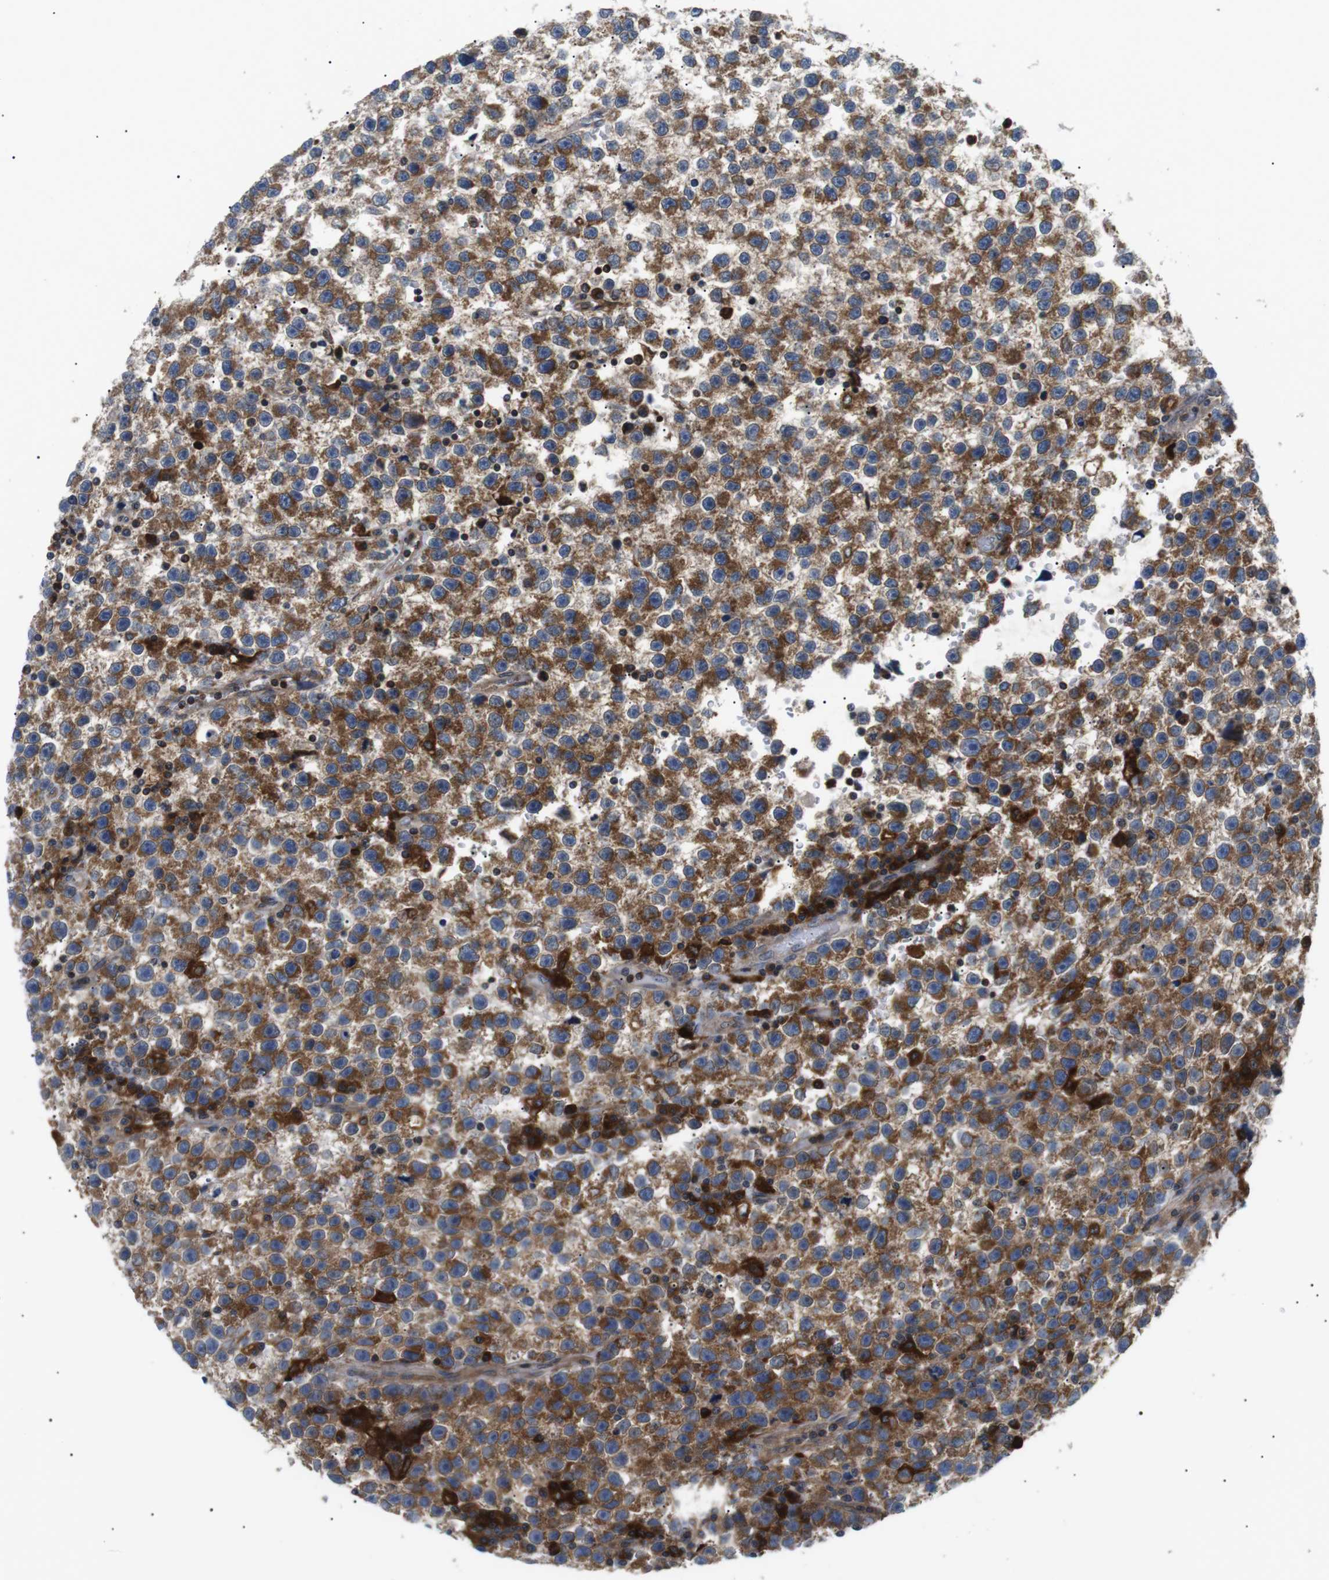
{"staining": {"intensity": "moderate", "quantity": ">75%", "location": "cytoplasmic/membranous"}, "tissue": "testis cancer", "cell_type": "Tumor cells", "image_type": "cancer", "snomed": [{"axis": "morphology", "description": "Seminoma, NOS"}, {"axis": "topography", "description": "Testis"}], "caption": "Tumor cells exhibit moderate cytoplasmic/membranous staining in approximately >75% of cells in seminoma (testis). The protein is stained brown, and the nuclei are stained in blue (DAB IHC with brightfield microscopy, high magnification).", "gene": "RAB9A", "patient": {"sex": "male", "age": 33}}